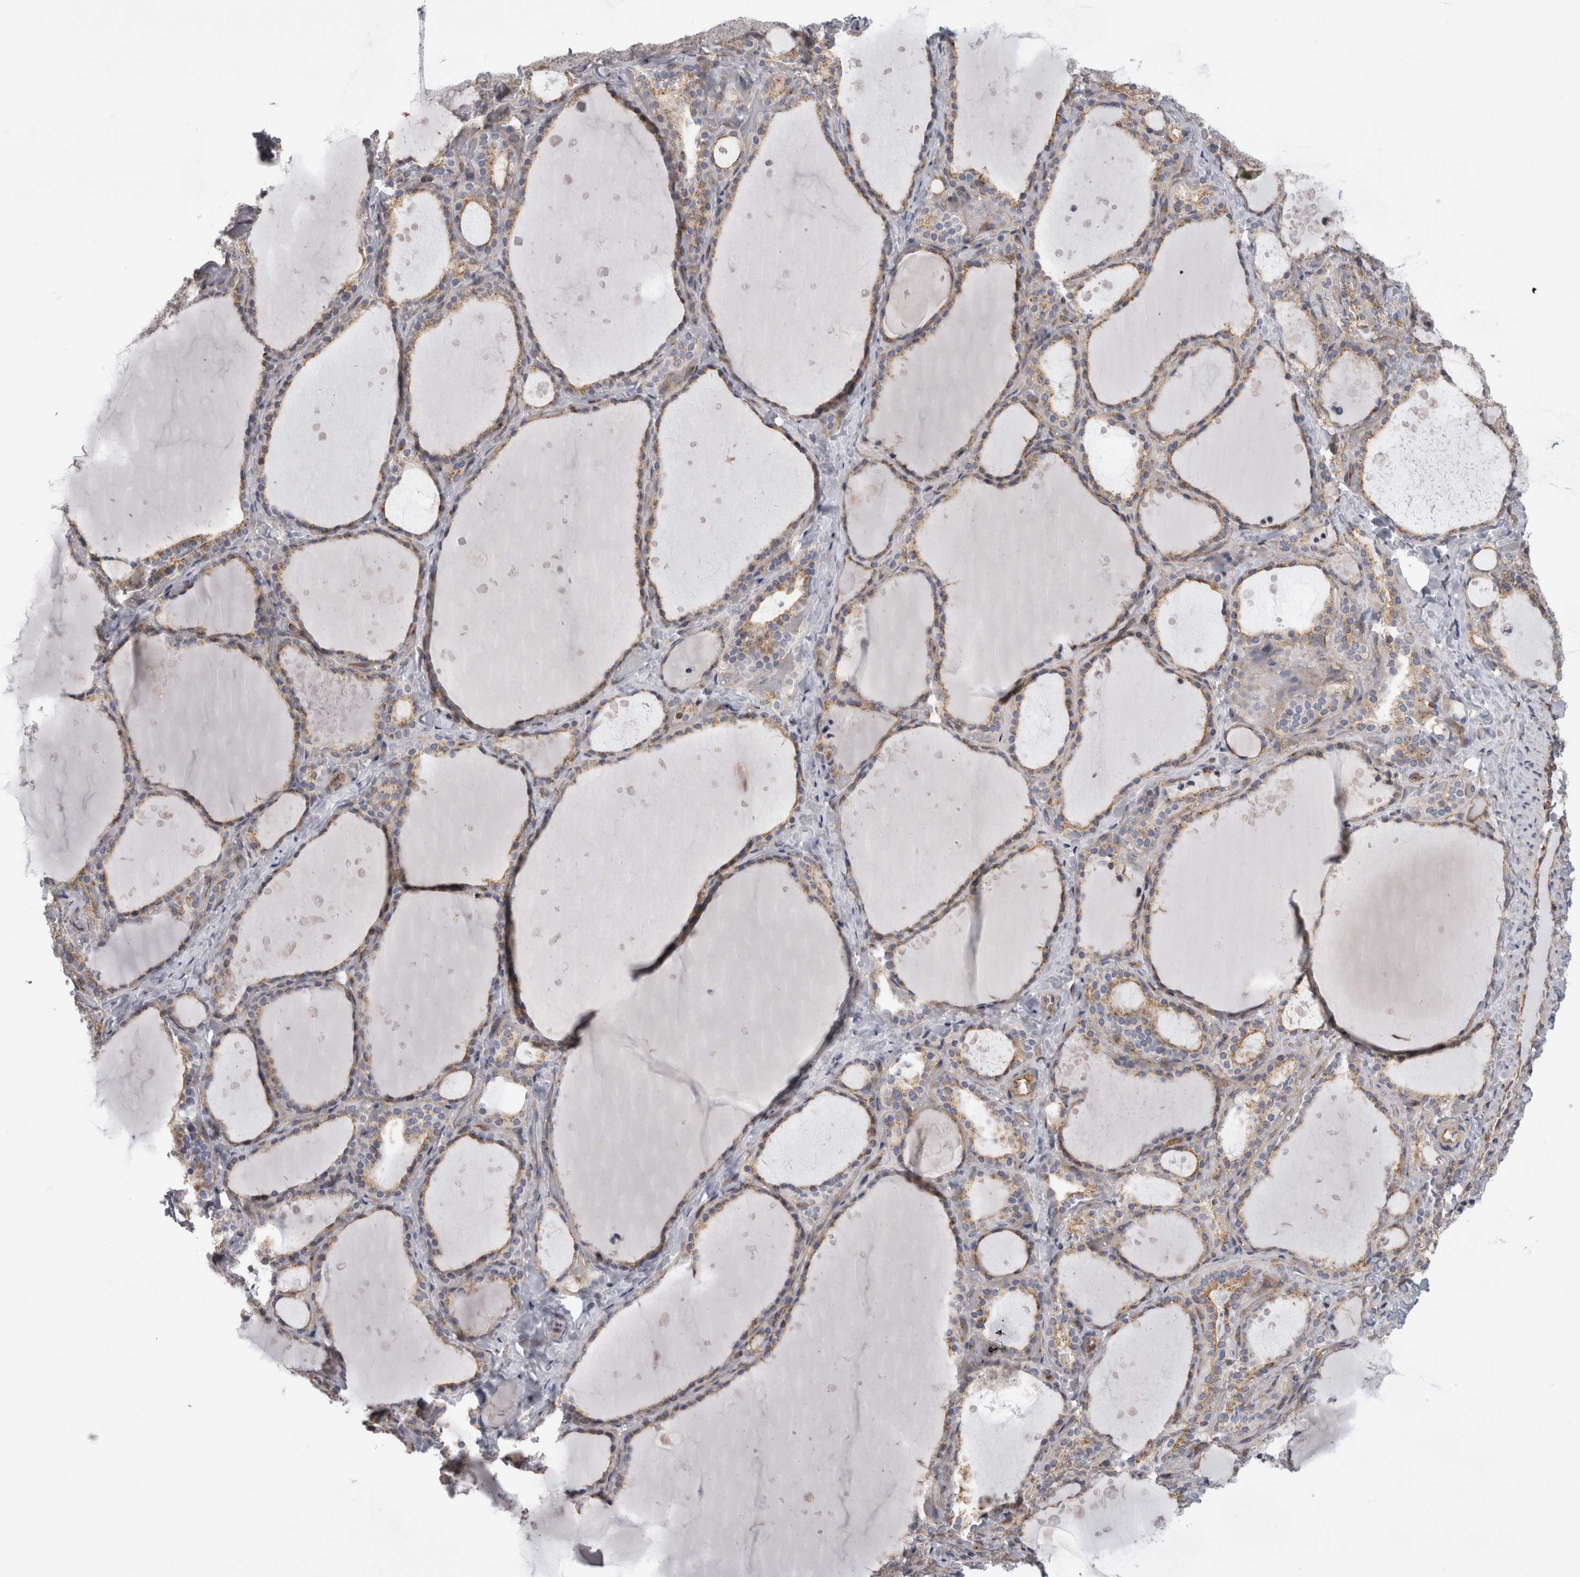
{"staining": {"intensity": "weak", "quantity": ">75%", "location": "cytoplasmic/membranous"}, "tissue": "thyroid gland", "cell_type": "Glandular cells", "image_type": "normal", "snomed": [{"axis": "morphology", "description": "Normal tissue, NOS"}, {"axis": "topography", "description": "Thyroid gland"}], "caption": "Benign thyroid gland shows weak cytoplasmic/membranous expression in about >75% of glandular cells, visualized by immunohistochemistry.", "gene": "ATXN3L", "patient": {"sex": "female", "age": 44}}